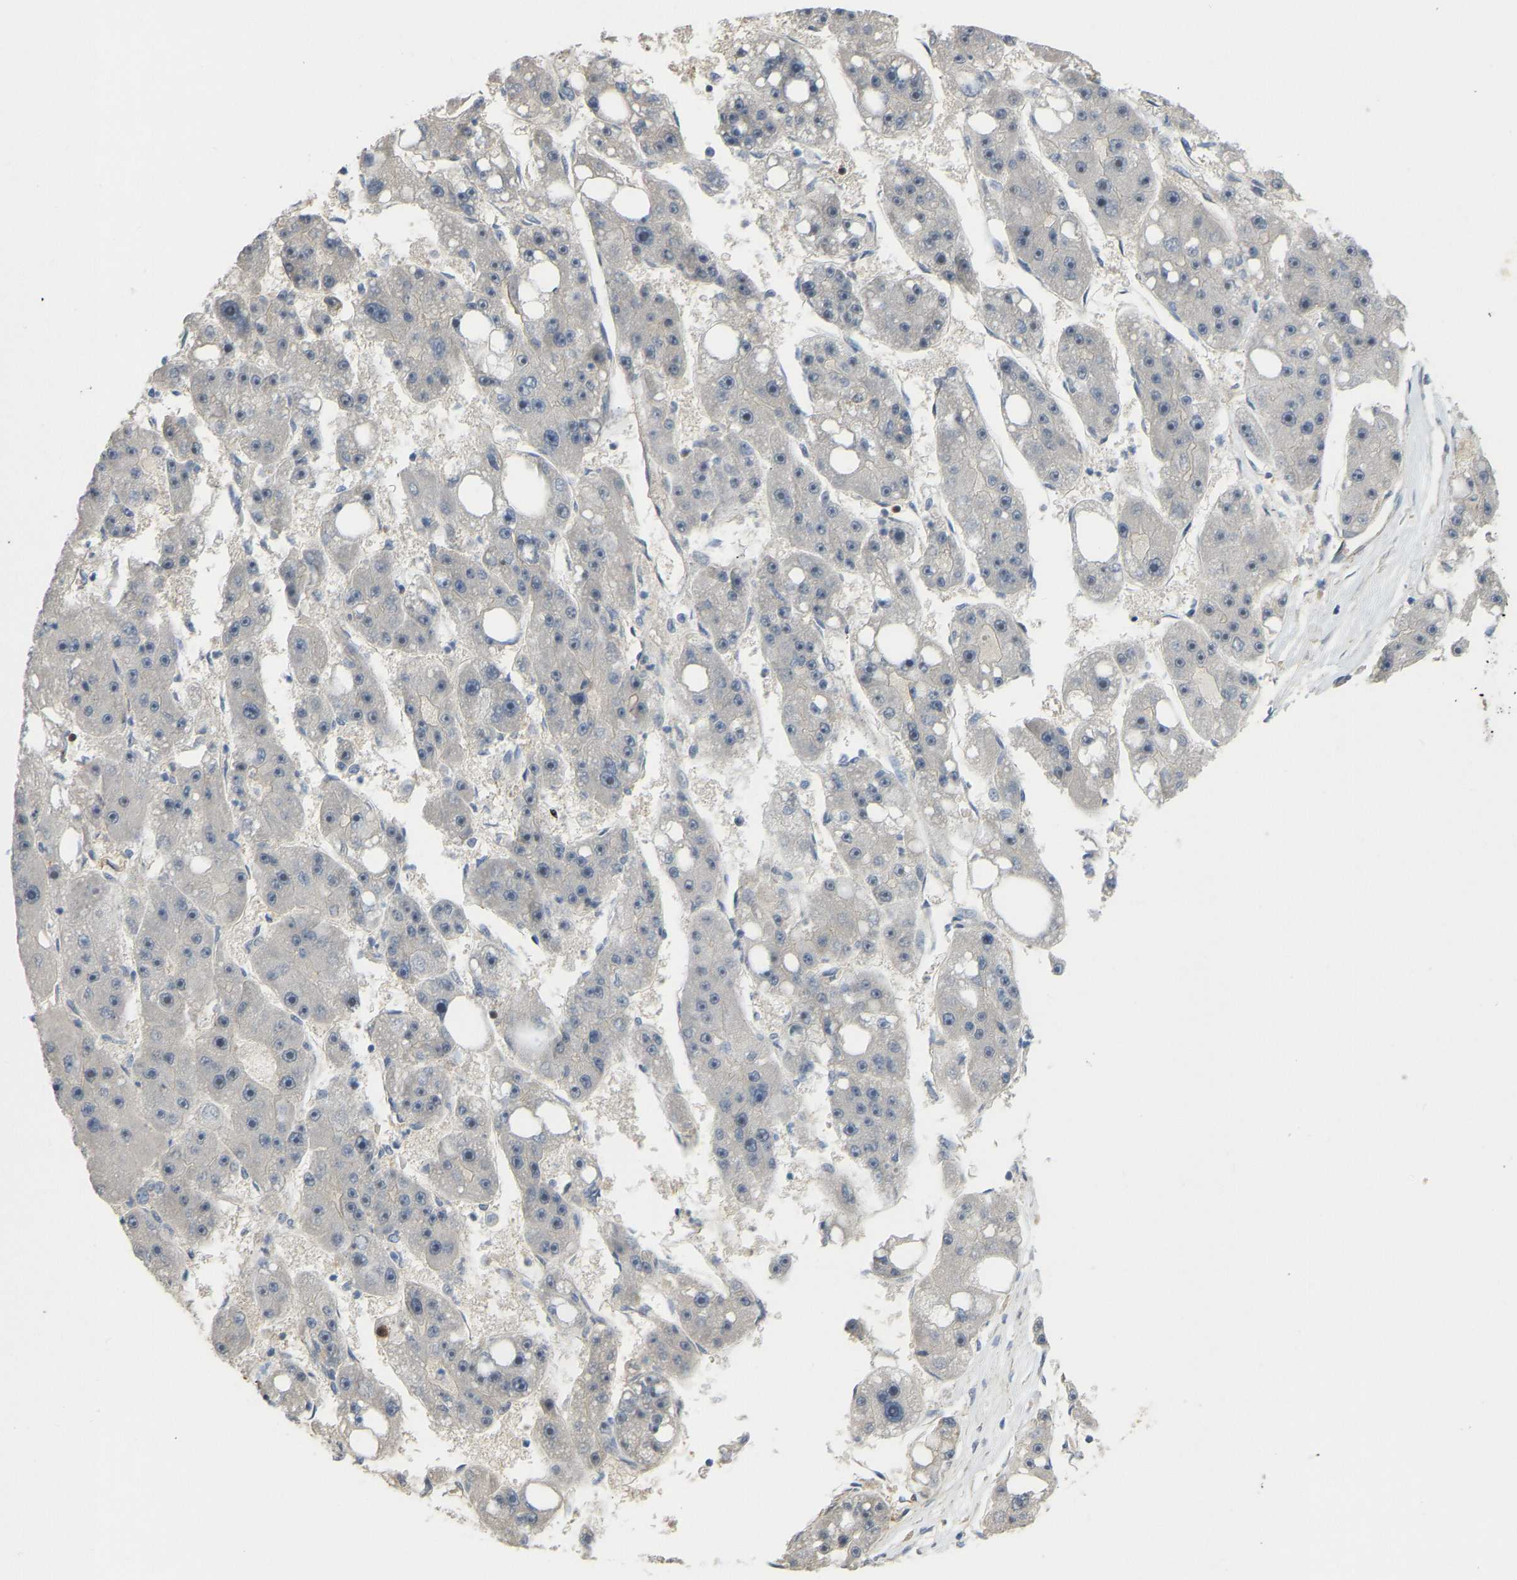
{"staining": {"intensity": "negative", "quantity": "none", "location": "none"}, "tissue": "liver cancer", "cell_type": "Tumor cells", "image_type": "cancer", "snomed": [{"axis": "morphology", "description": "Carcinoma, Hepatocellular, NOS"}, {"axis": "topography", "description": "Liver"}], "caption": "This micrograph is of liver hepatocellular carcinoma stained with IHC to label a protein in brown with the nuclei are counter-stained blue. There is no positivity in tumor cells.", "gene": "KIAA1671", "patient": {"sex": "female", "age": 61}}